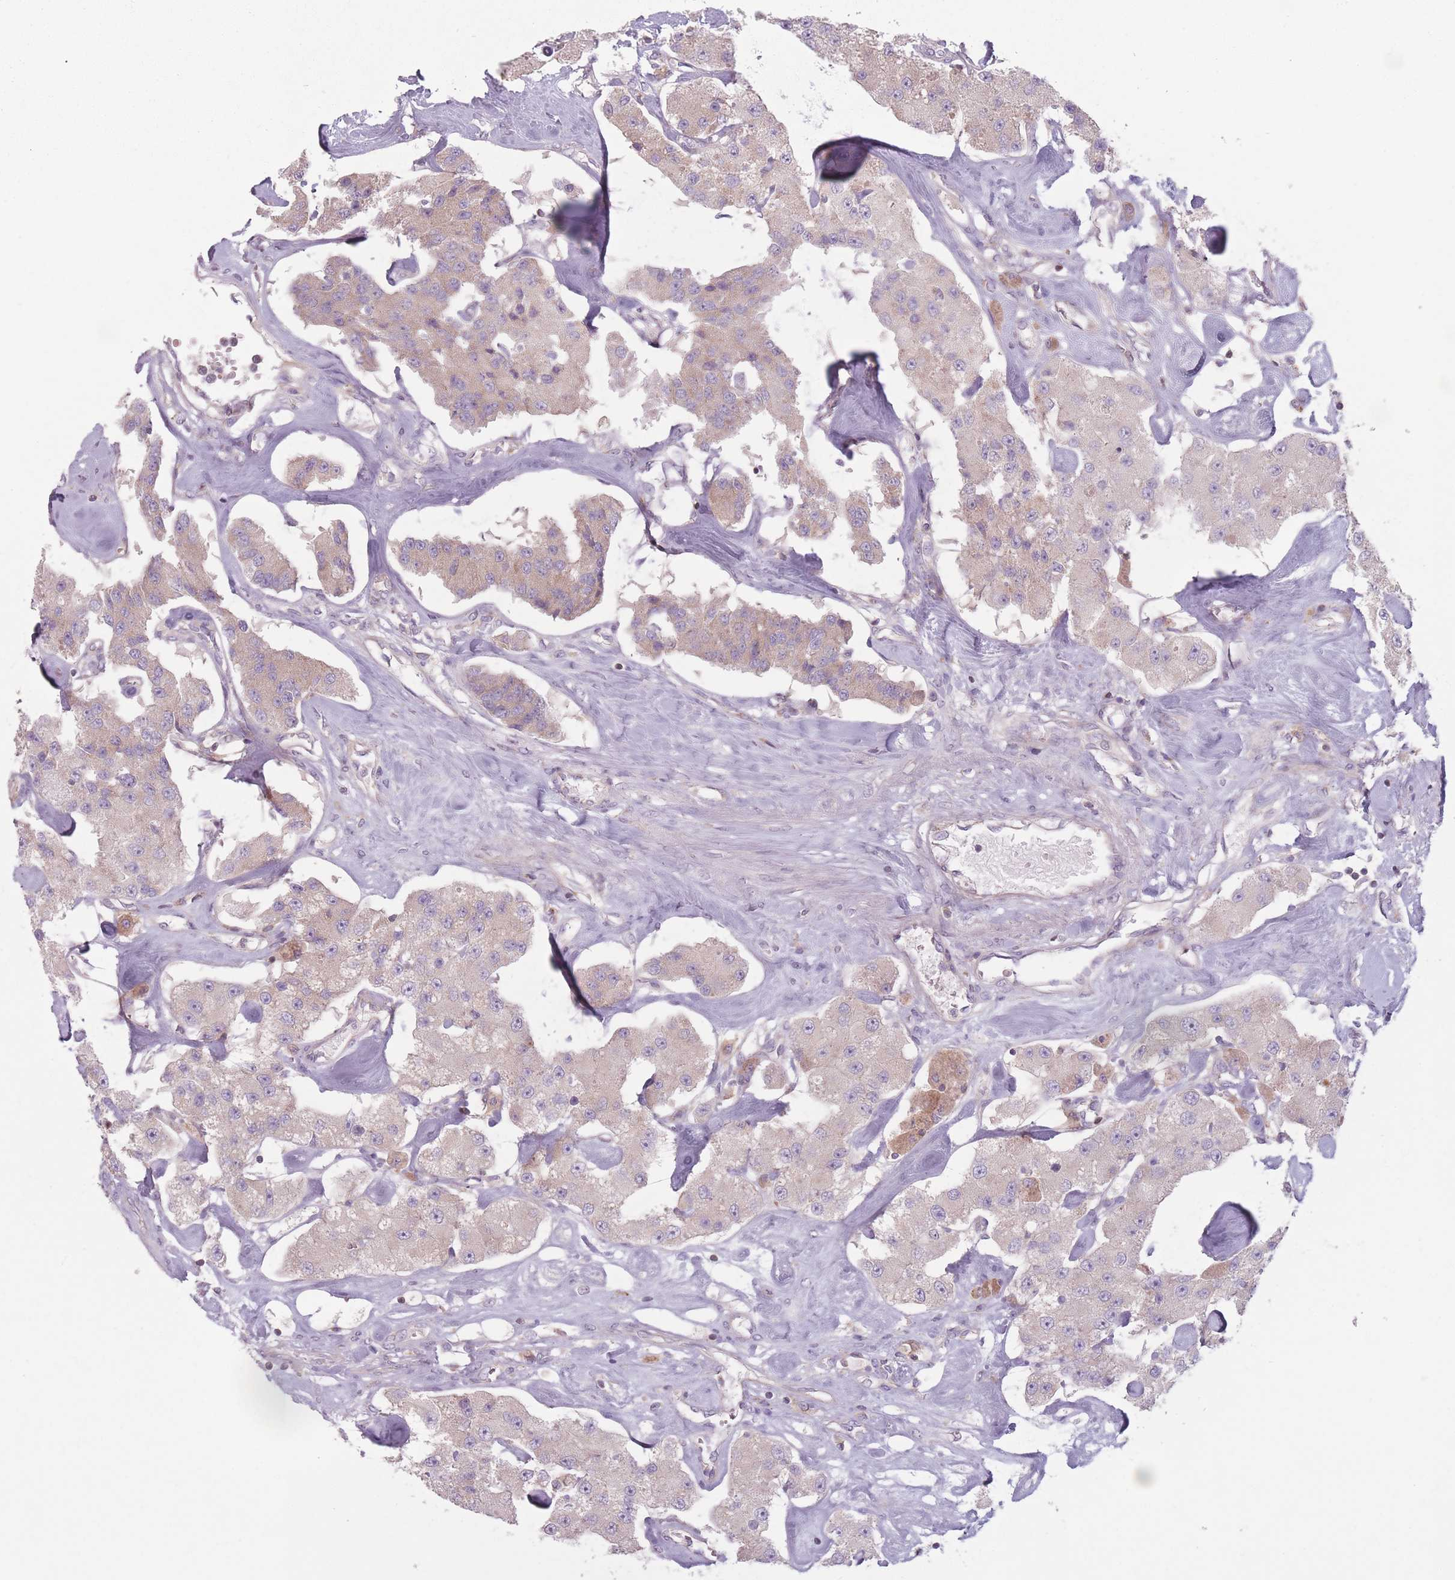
{"staining": {"intensity": "moderate", "quantity": "<25%", "location": "cytoplasmic/membranous"}, "tissue": "carcinoid", "cell_type": "Tumor cells", "image_type": "cancer", "snomed": [{"axis": "morphology", "description": "Carcinoid, malignant, NOS"}, {"axis": "topography", "description": "Pancreas"}], "caption": "The micrograph reveals staining of malignant carcinoid, revealing moderate cytoplasmic/membranous protein staining (brown color) within tumor cells.", "gene": "NT5DC2", "patient": {"sex": "male", "age": 41}}